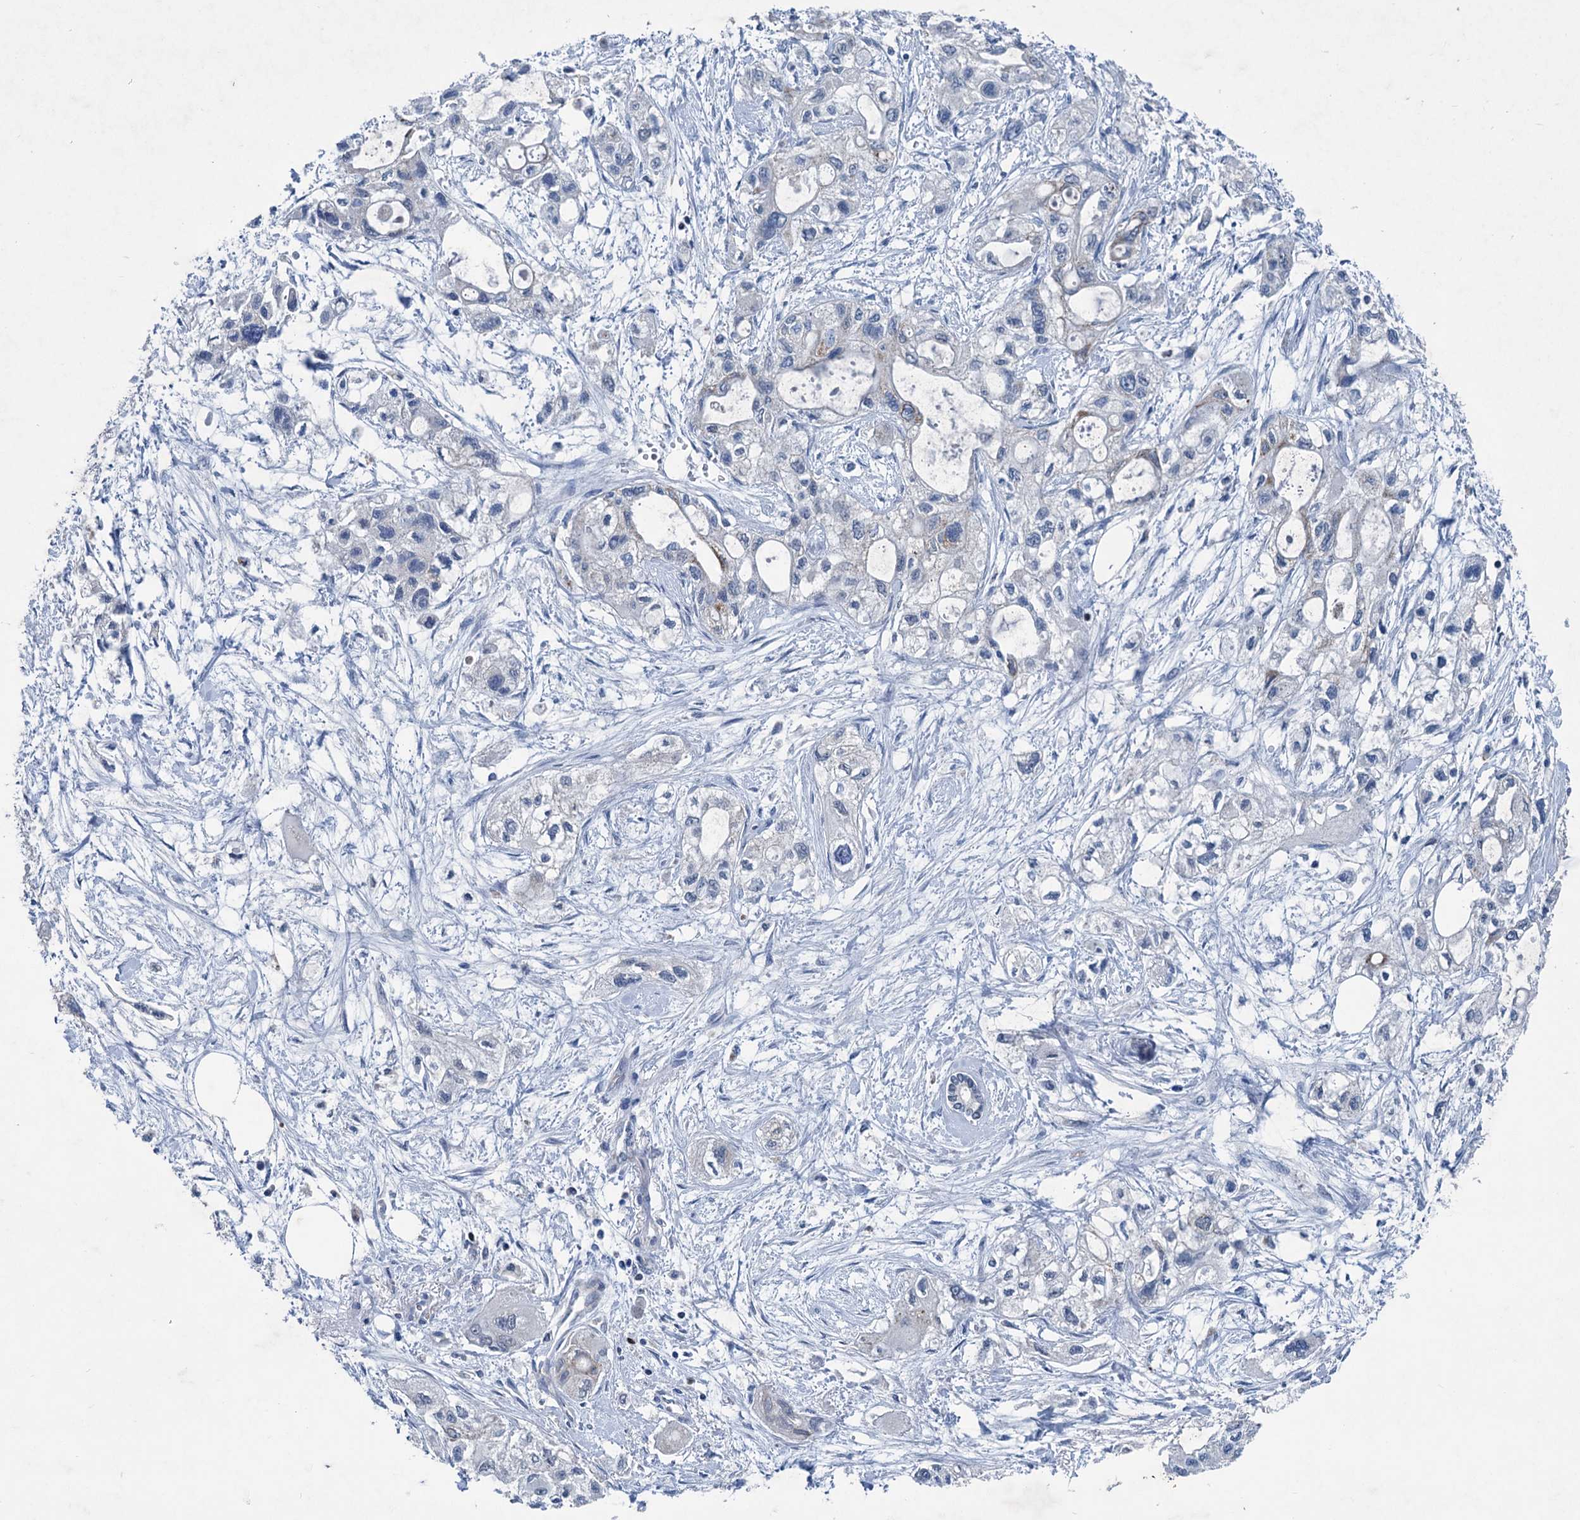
{"staining": {"intensity": "negative", "quantity": "none", "location": "none"}, "tissue": "pancreatic cancer", "cell_type": "Tumor cells", "image_type": "cancer", "snomed": [{"axis": "morphology", "description": "Adenocarcinoma, NOS"}, {"axis": "topography", "description": "Pancreas"}], "caption": "Tumor cells are negative for protein expression in human pancreatic adenocarcinoma.", "gene": "ELP4", "patient": {"sex": "male", "age": 75}}